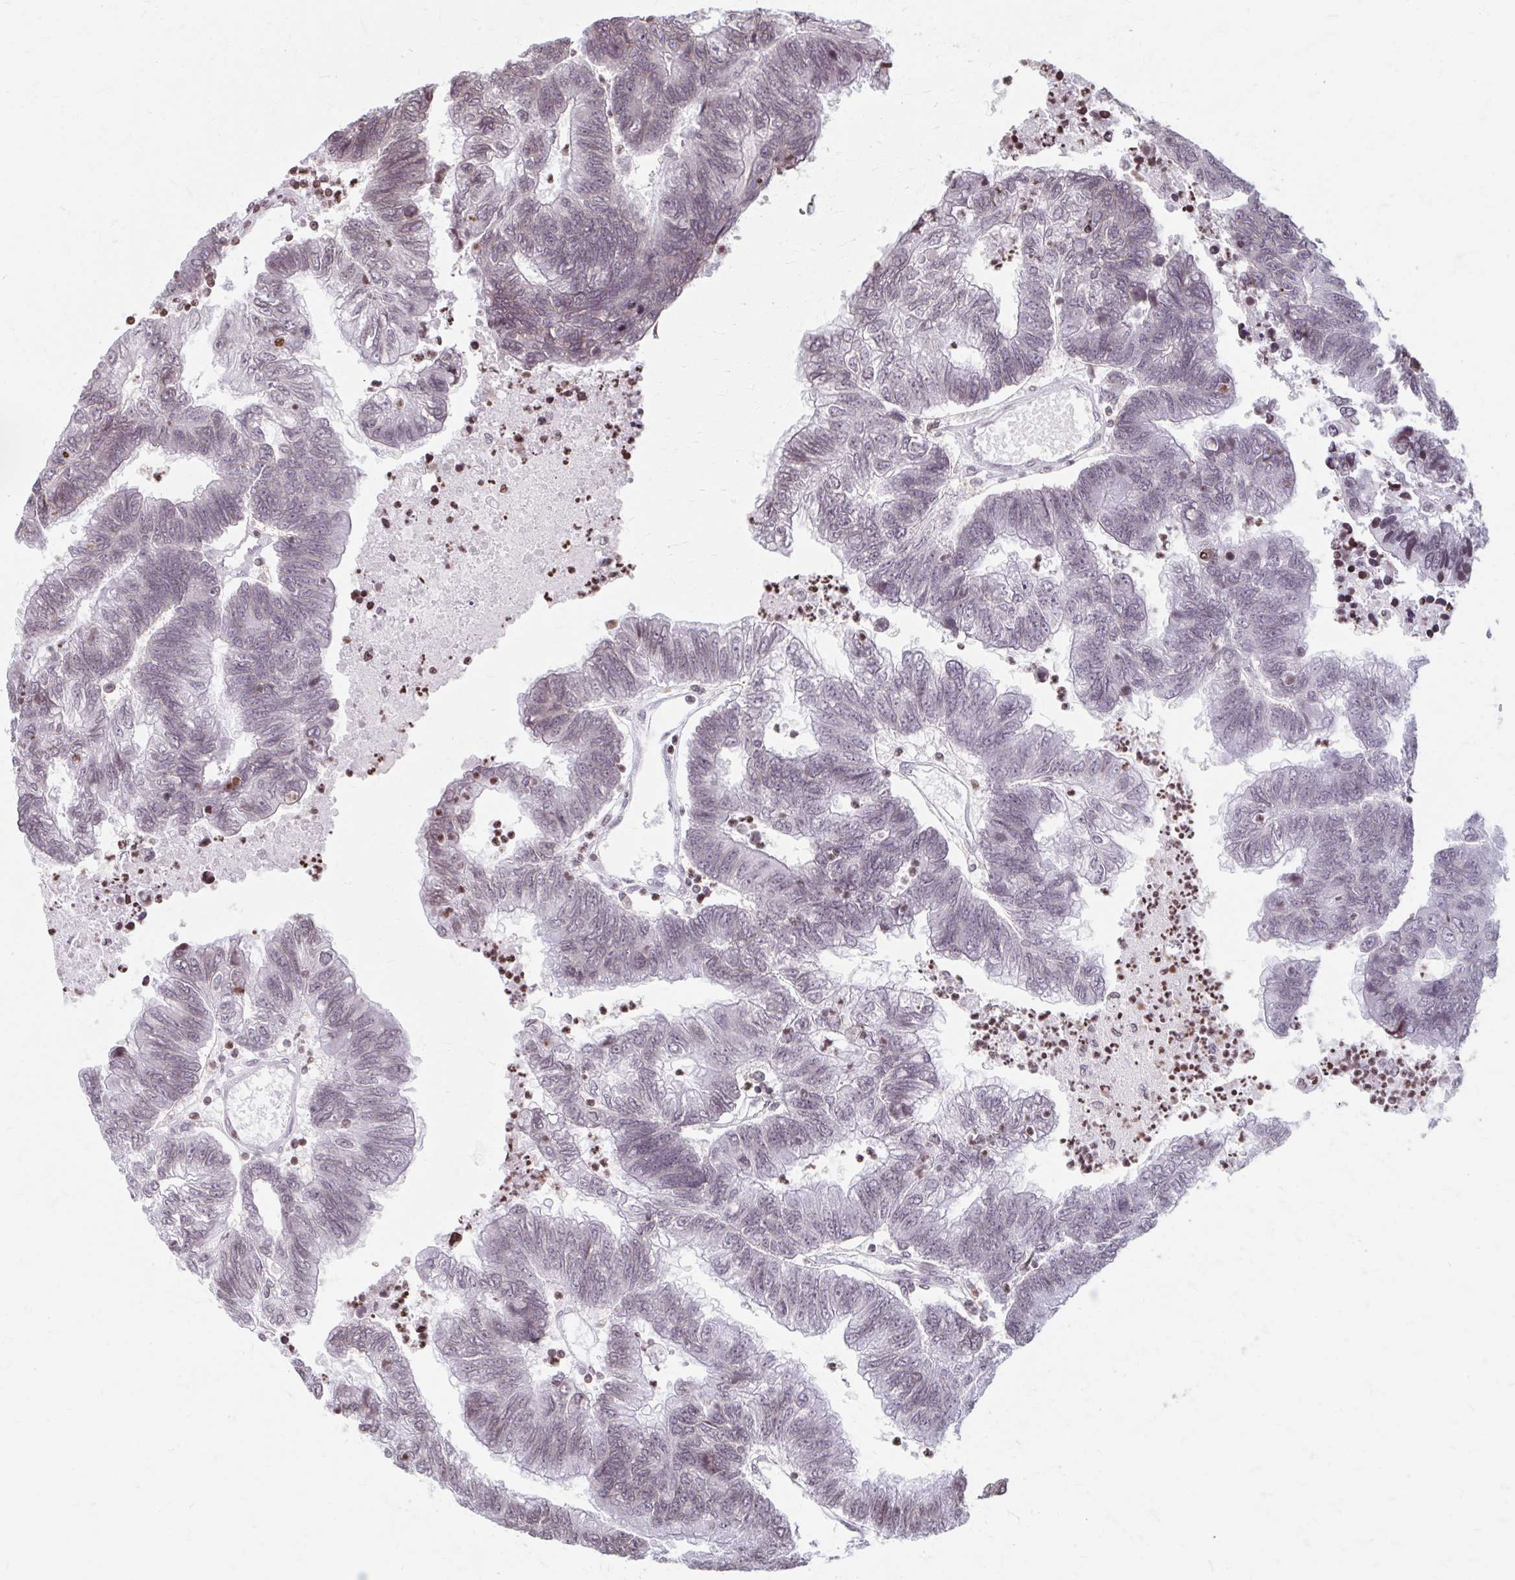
{"staining": {"intensity": "moderate", "quantity": "<25%", "location": "nuclear"}, "tissue": "colorectal cancer", "cell_type": "Tumor cells", "image_type": "cancer", "snomed": [{"axis": "morphology", "description": "Adenocarcinoma, NOS"}, {"axis": "topography", "description": "Colon"}], "caption": "Tumor cells display low levels of moderate nuclear positivity in approximately <25% of cells in colorectal cancer.", "gene": "ORC3", "patient": {"sex": "female", "age": 48}}